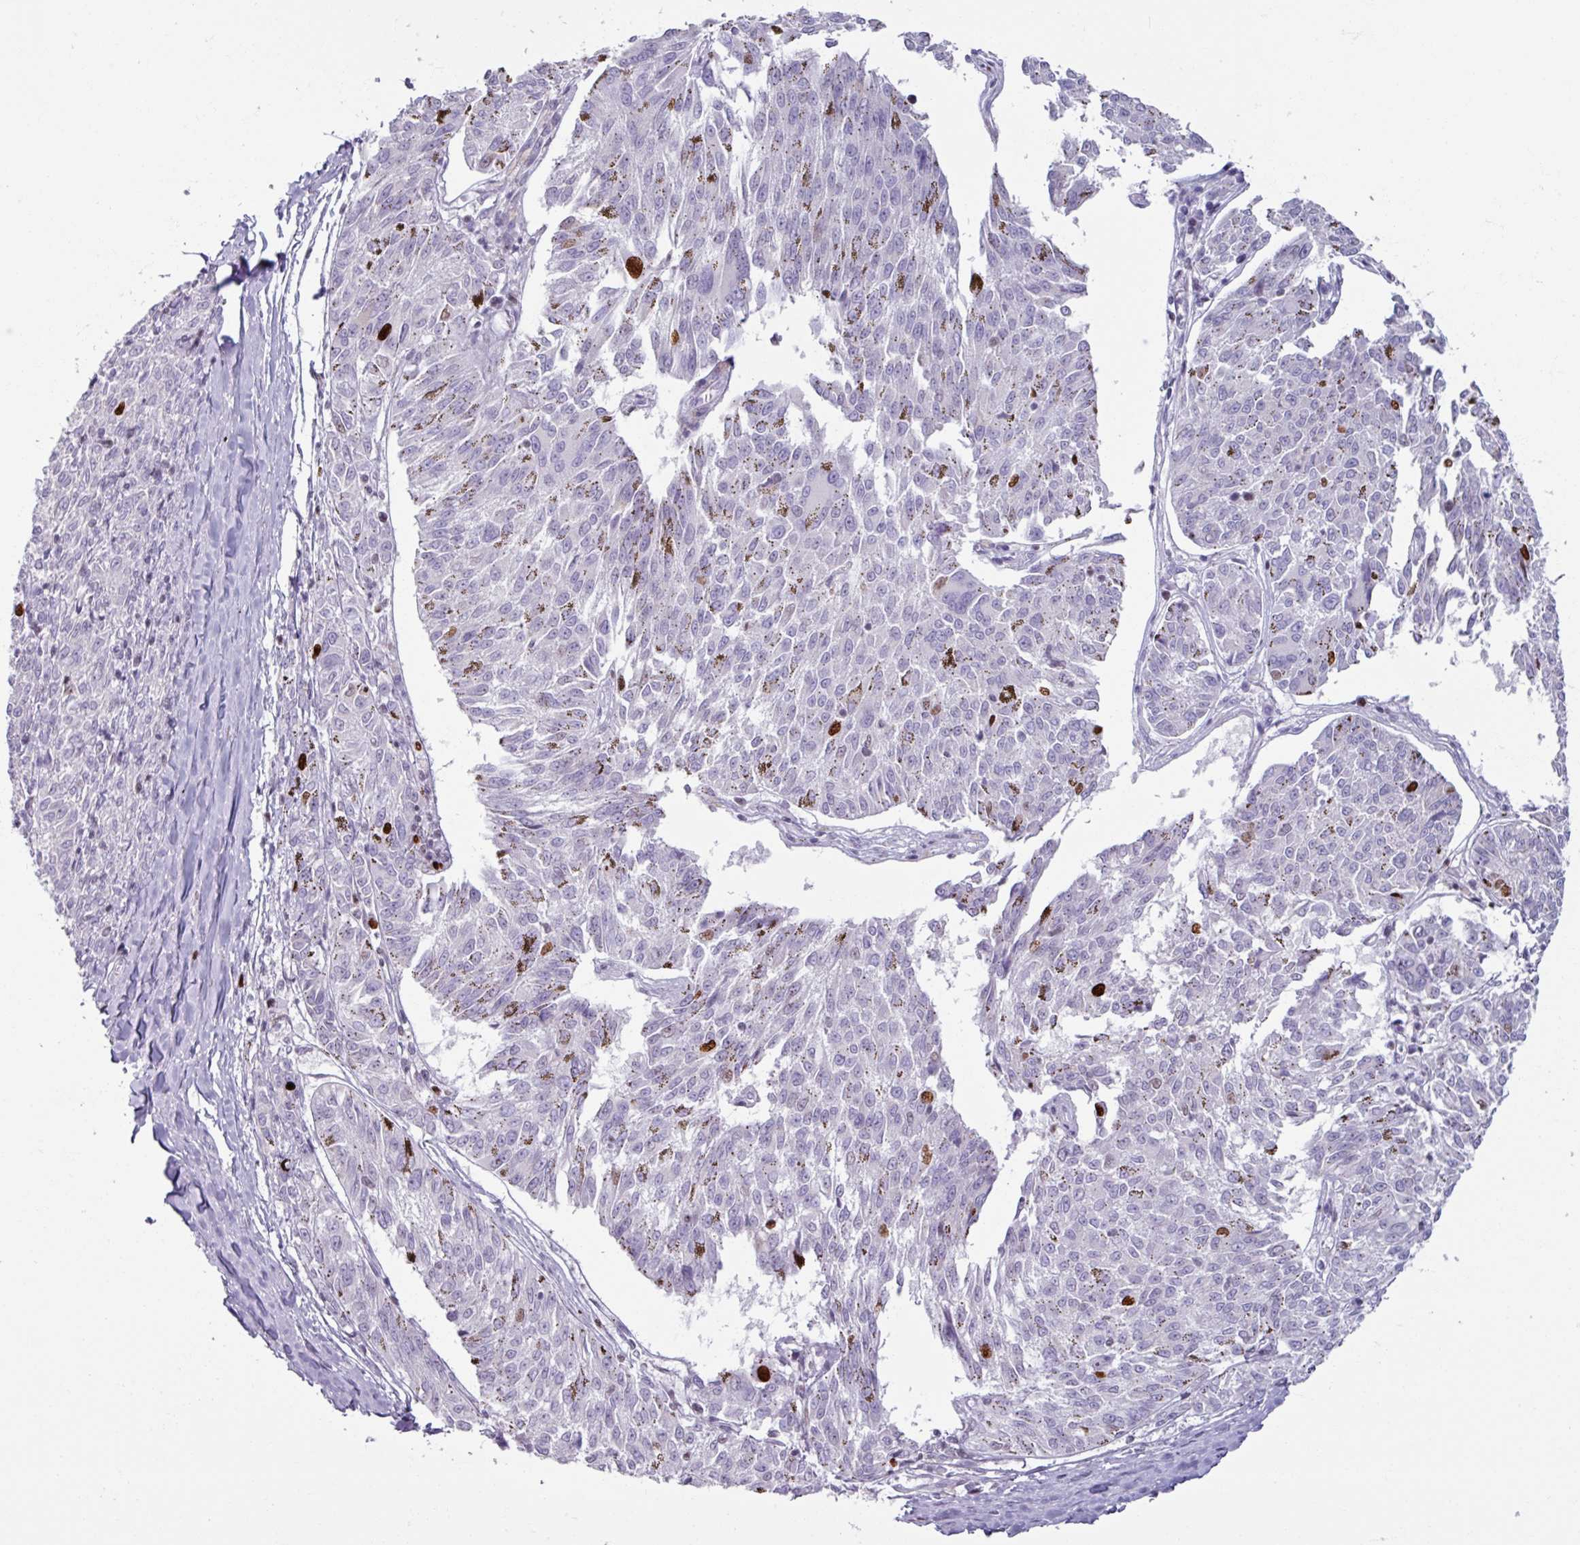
{"staining": {"intensity": "strong", "quantity": "<25%", "location": "nuclear"}, "tissue": "melanoma", "cell_type": "Tumor cells", "image_type": "cancer", "snomed": [{"axis": "morphology", "description": "Malignant melanoma, NOS"}, {"axis": "topography", "description": "Skin"}], "caption": "Brown immunohistochemical staining in malignant melanoma displays strong nuclear expression in approximately <25% of tumor cells.", "gene": "ATAD2", "patient": {"sex": "female", "age": 72}}